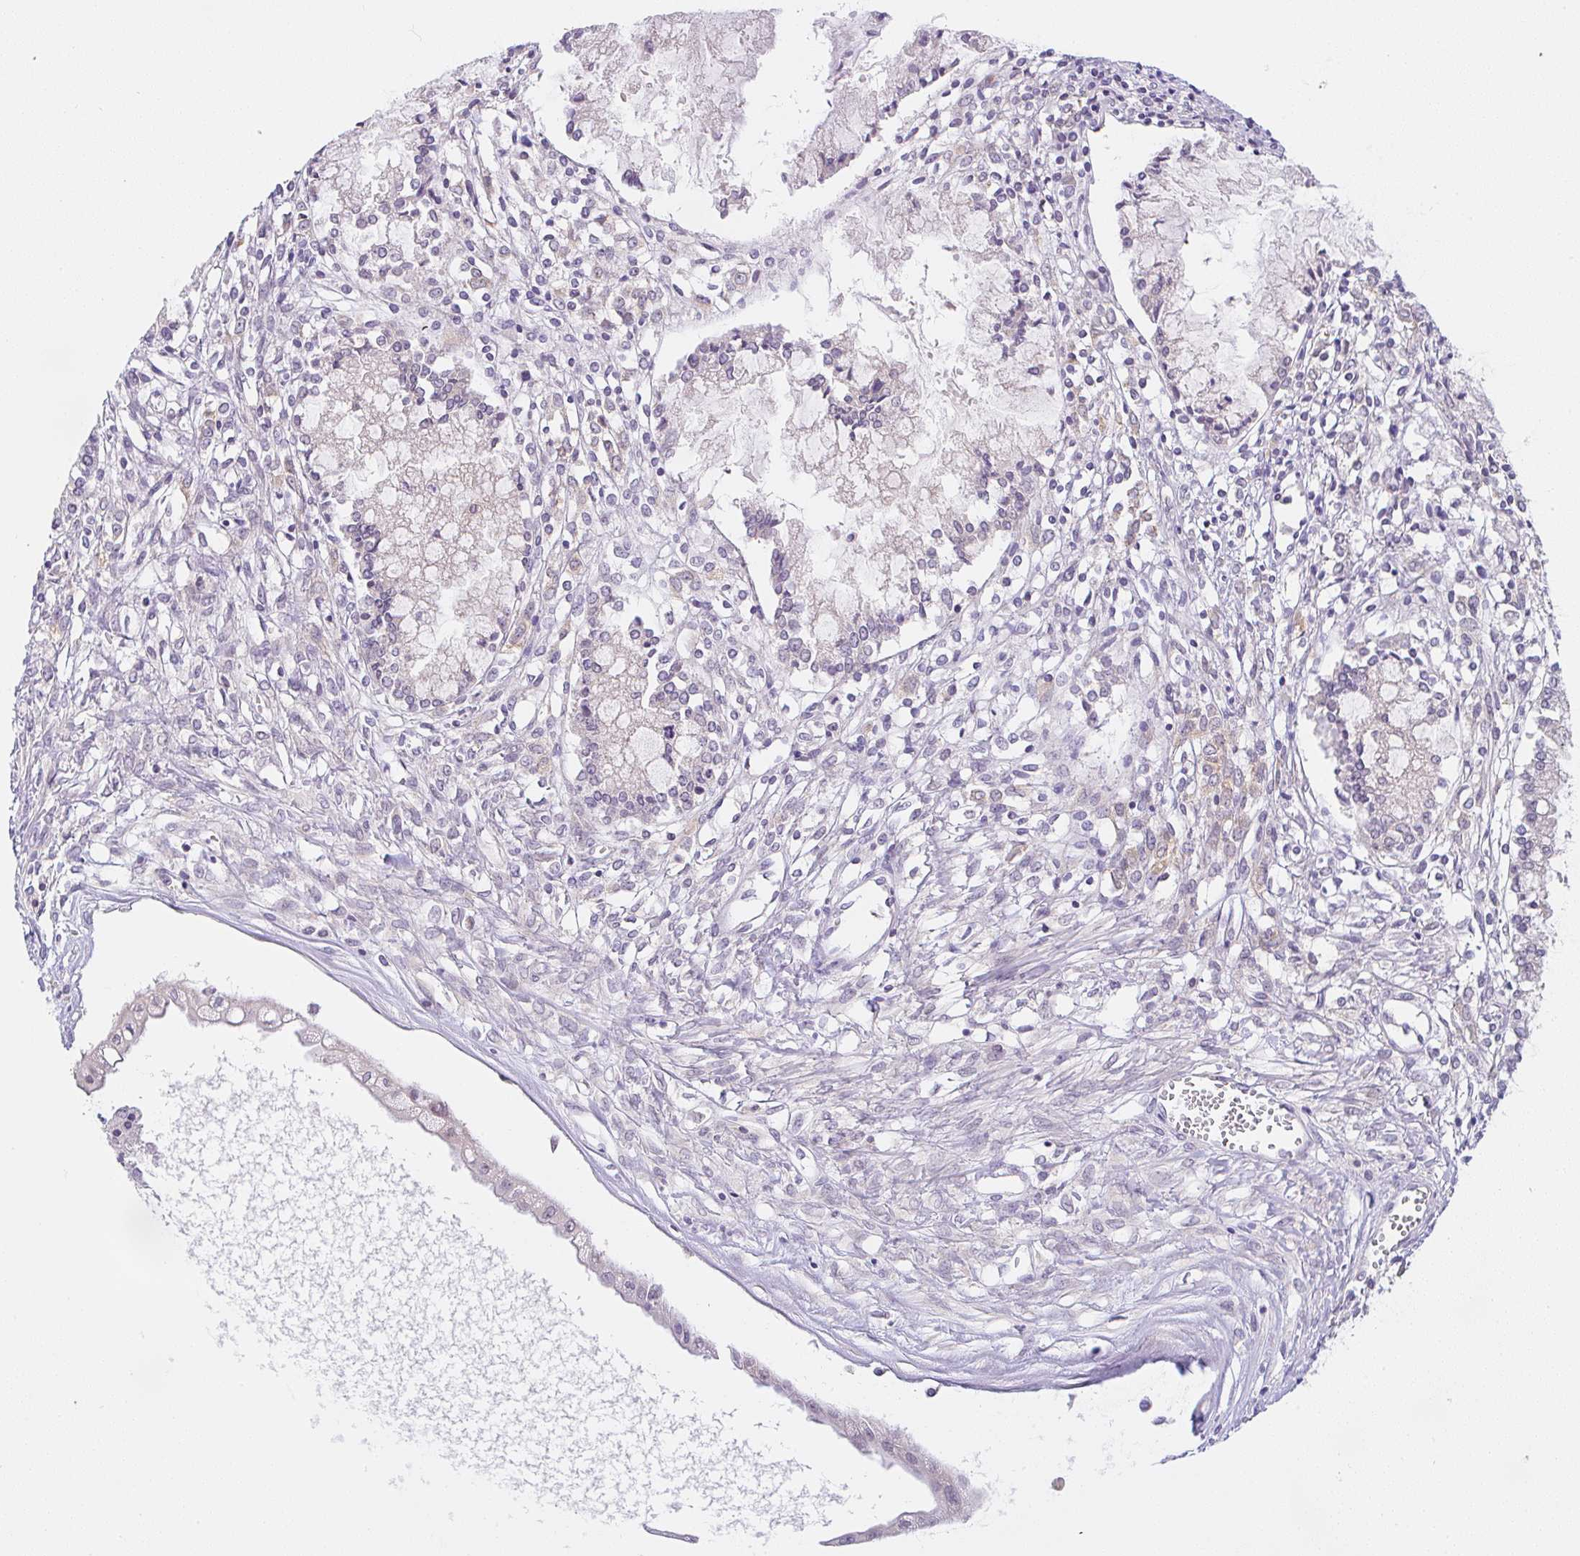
{"staining": {"intensity": "negative", "quantity": "none", "location": "none"}, "tissue": "ovarian cancer", "cell_type": "Tumor cells", "image_type": "cancer", "snomed": [{"axis": "morphology", "description": "Cystadenocarcinoma, mucinous, NOS"}, {"axis": "topography", "description": "Ovary"}], "caption": "IHC image of mucinous cystadenocarcinoma (ovarian) stained for a protein (brown), which exhibits no staining in tumor cells.", "gene": "DERL2", "patient": {"sex": "female", "age": 34}}